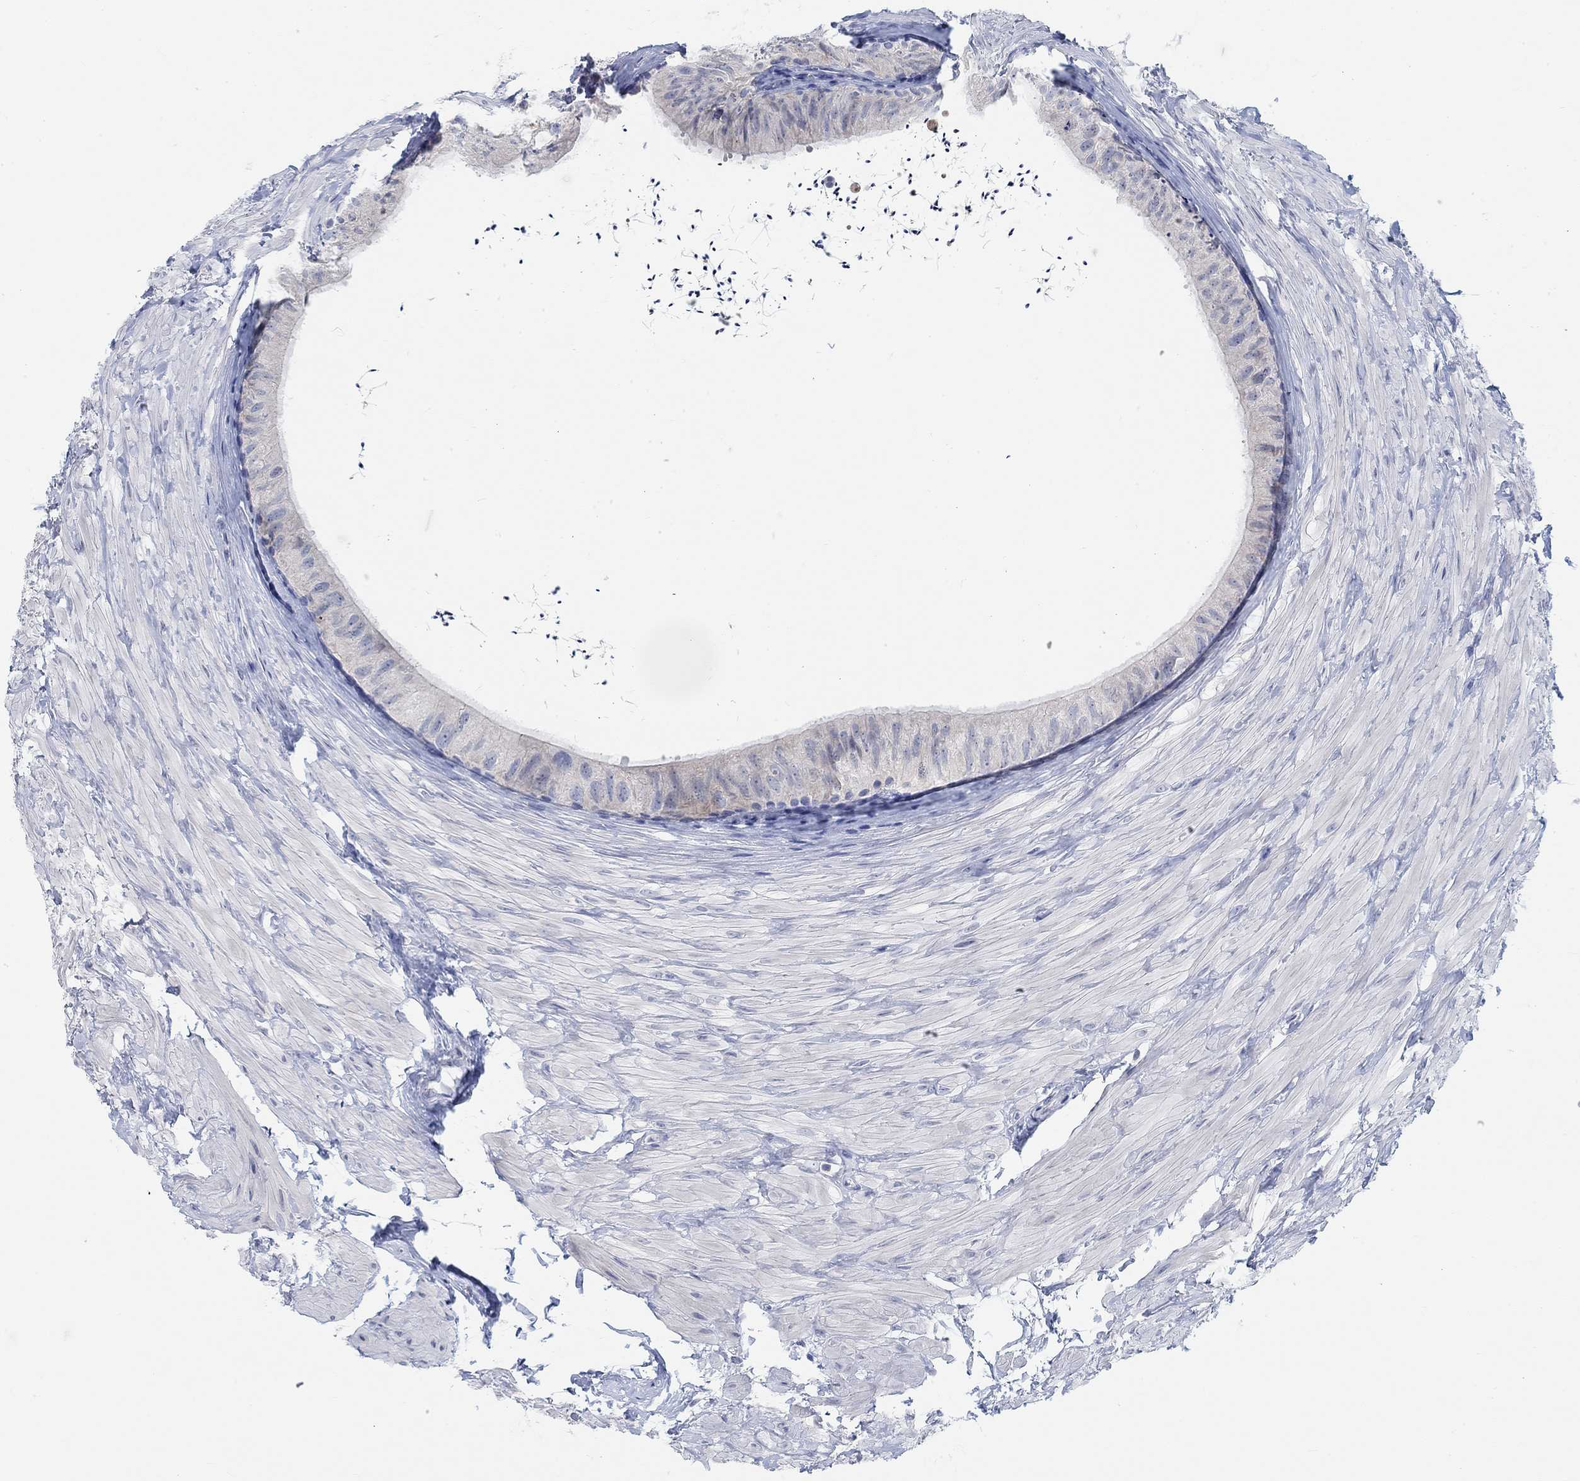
{"staining": {"intensity": "negative", "quantity": "none", "location": "none"}, "tissue": "epididymis", "cell_type": "Glandular cells", "image_type": "normal", "snomed": [{"axis": "morphology", "description": "Normal tissue, NOS"}, {"axis": "topography", "description": "Epididymis"}], "caption": "Immunohistochemical staining of benign epididymis demonstrates no significant expression in glandular cells. (Immunohistochemistry (ihc), brightfield microscopy, high magnification).", "gene": "ATP6V1E2", "patient": {"sex": "male", "age": 32}}